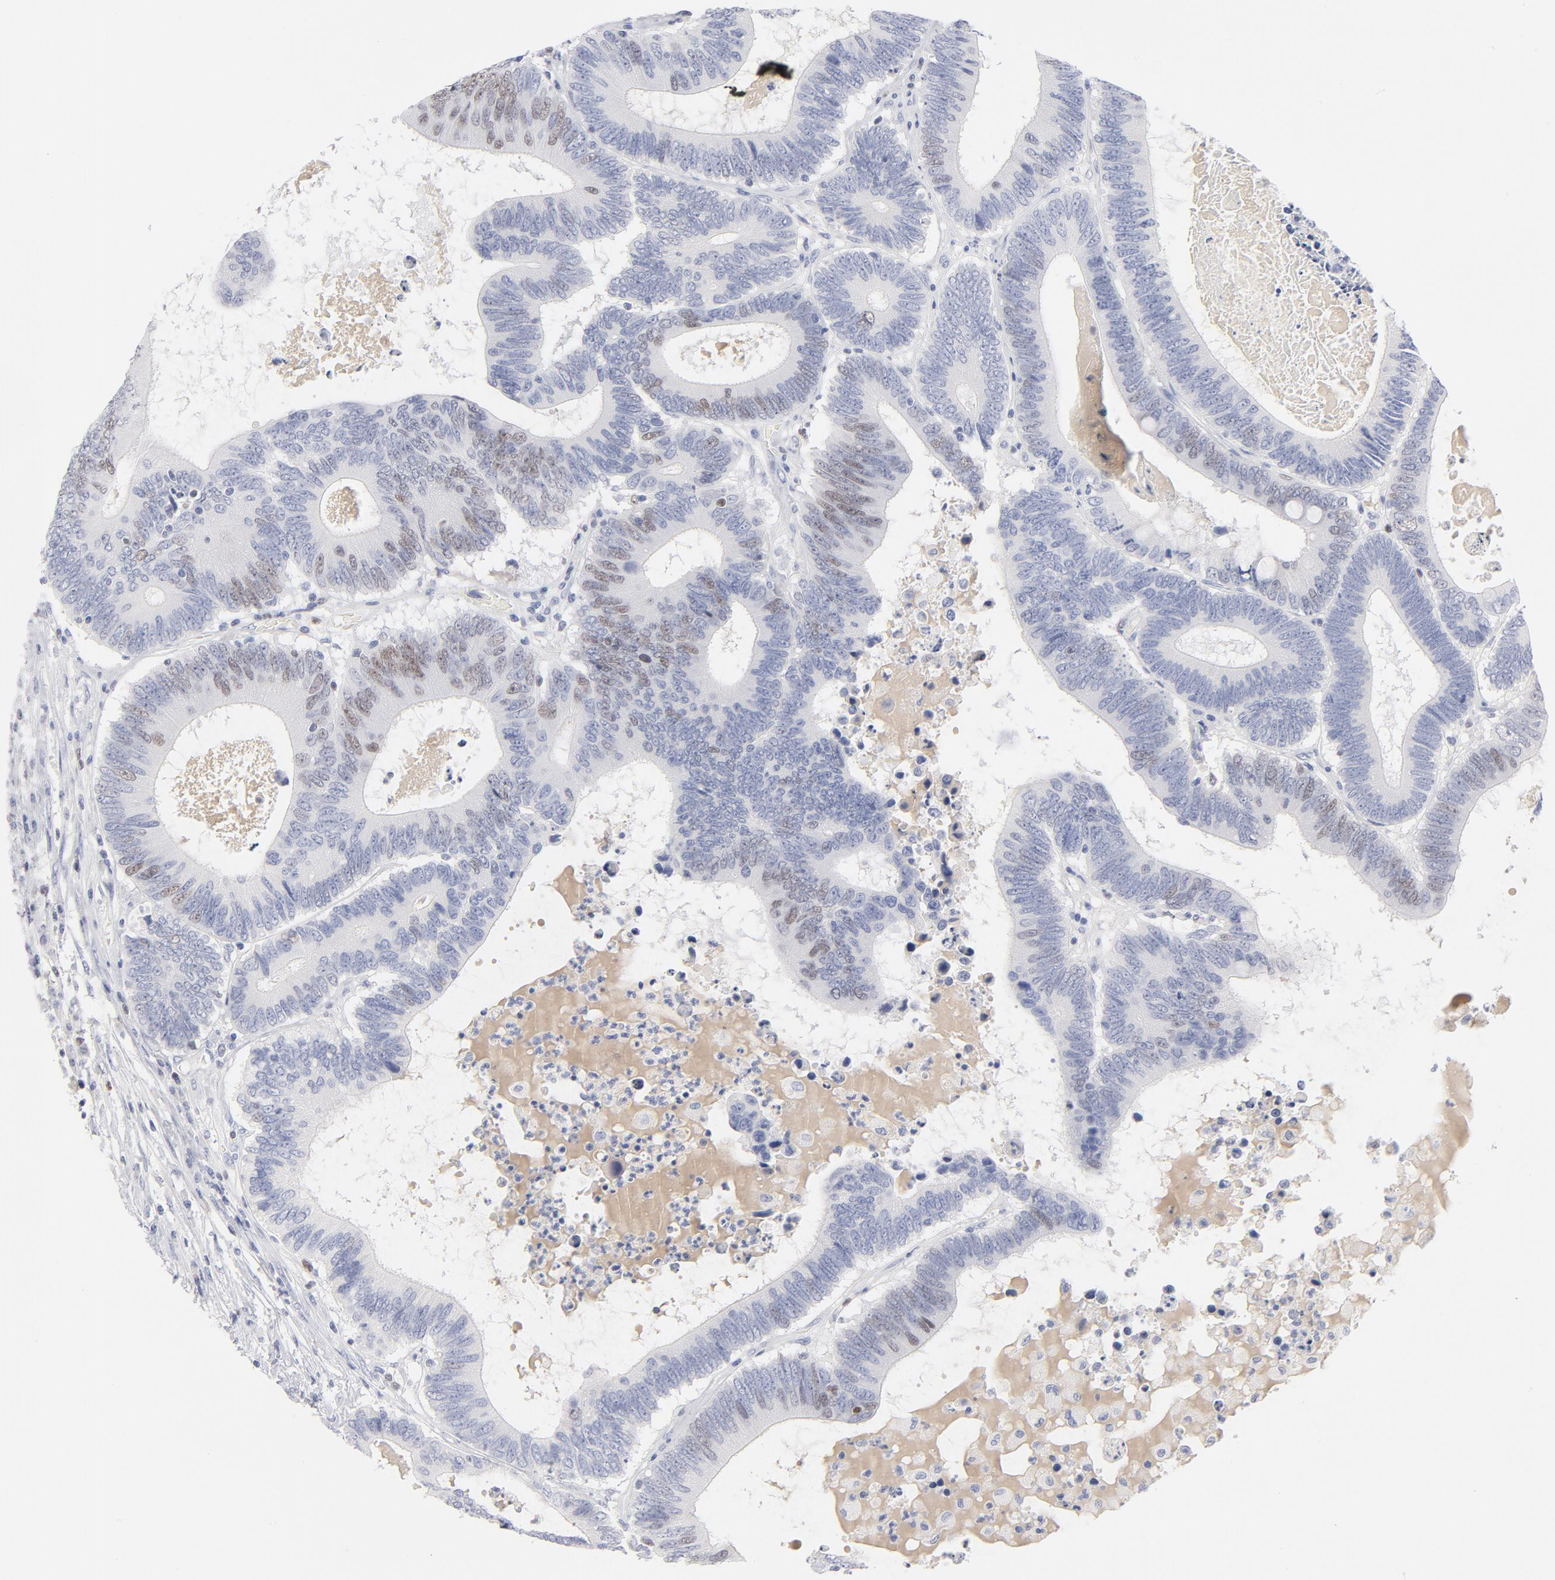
{"staining": {"intensity": "moderate", "quantity": "<25%", "location": "nuclear"}, "tissue": "colorectal cancer", "cell_type": "Tumor cells", "image_type": "cancer", "snomed": [{"axis": "morphology", "description": "Adenocarcinoma, NOS"}, {"axis": "topography", "description": "Colon"}], "caption": "A low amount of moderate nuclear positivity is seen in approximately <25% of tumor cells in colorectal cancer tissue. The staining is performed using DAB (3,3'-diaminobenzidine) brown chromogen to label protein expression. The nuclei are counter-stained blue using hematoxylin.", "gene": "MCM7", "patient": {"sex": "female", "age": 78}}